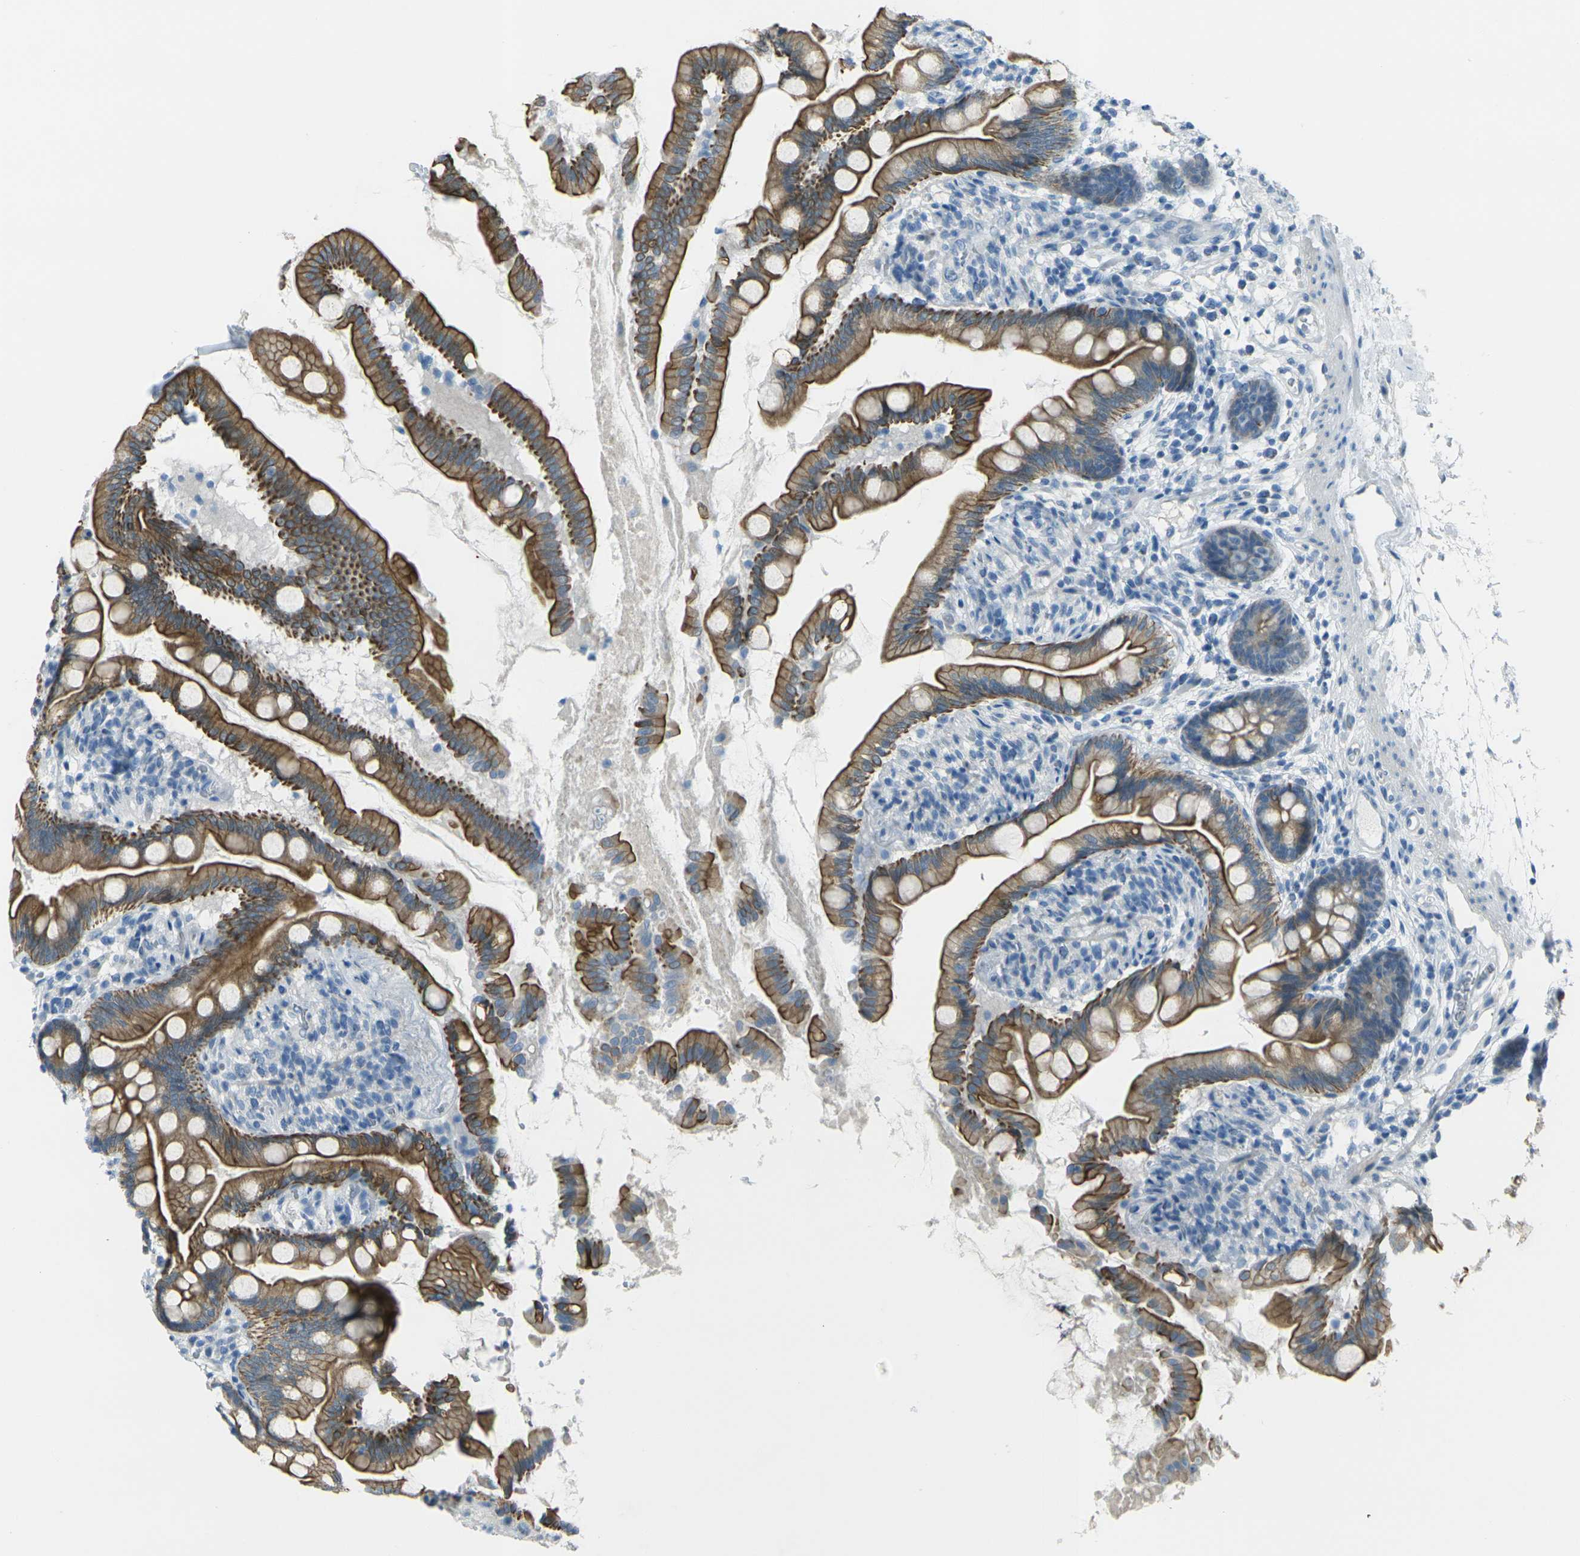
{"staining": {"intensity": "strong", "quantity": ">75%", "location": "cytoplasmic/membranous"}, "tissue": "small intestine", "cell_type": "Glandular cells", "image_type": "normal", "snomed": [{"axis": "morphology", "description": "Normal tissue, NOS"}, {"axis": "topography", "description": "Small intestine"}], "caption": "The photomicrograph reveals immunohistochemical staining of unremarkable small intestine. There is strong cytoplasmic/membranous staining is seen in about >75% of glandular cells.", "gene": "ANKRD46", "patient": {"sex": "female", "age": 56}}